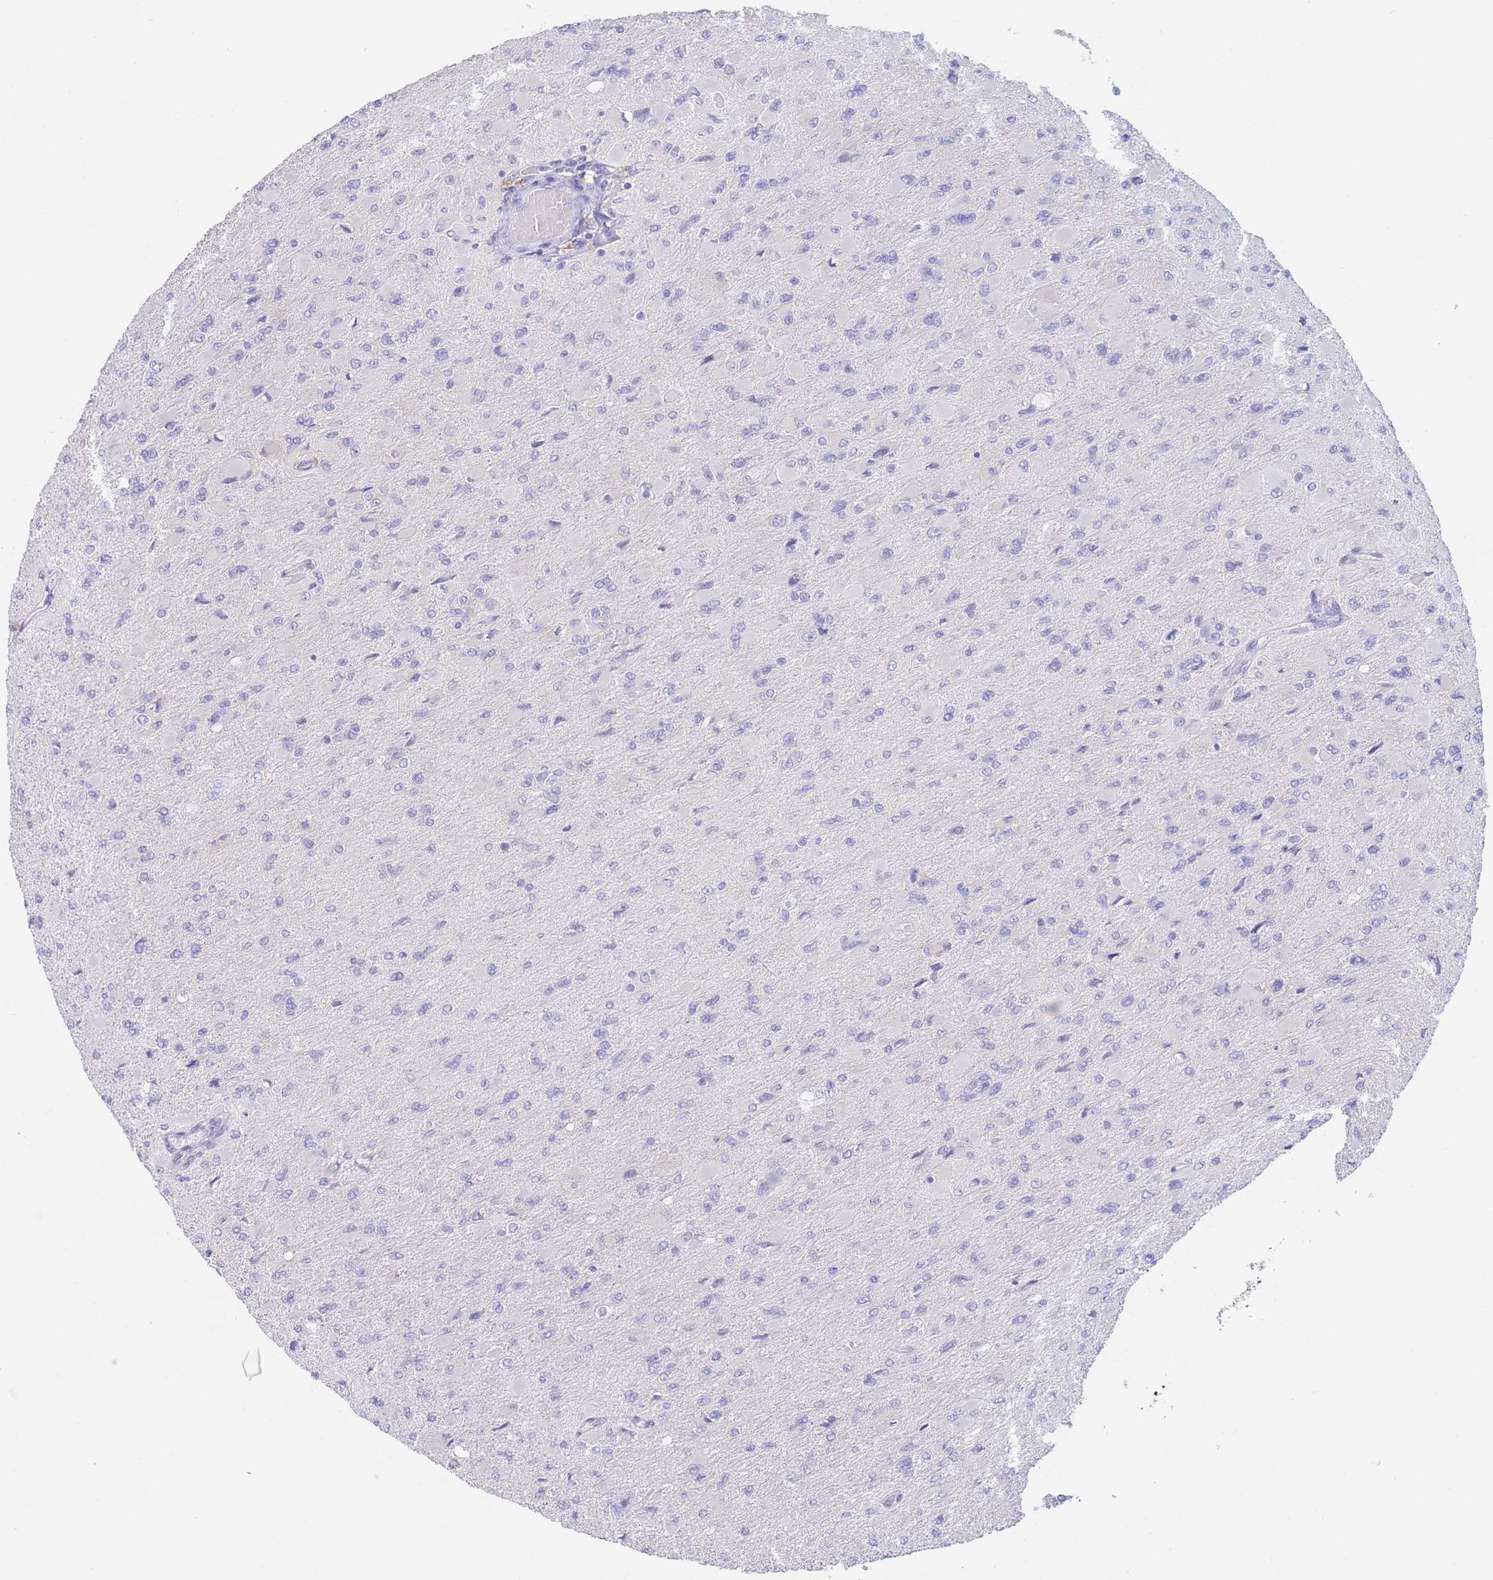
{"staining": {"intensity": "negative", "quantity": "none", "location": "none"}, "tissue": "glioma", "cell_type": "Tumor cells", "image_type": "cancer", "snomed": [{"axis": "morphology", "description": "Glioma, malignant, High grade"}, {"axis": "topography", "description": "Cerebral cortex"}], "caption": "The immunohistochemistry micrograph has no significant expression in tumor cells of glioma tissue.", "gene": "PCDHB3", "patient": {"sex": "female", "age": 36}}